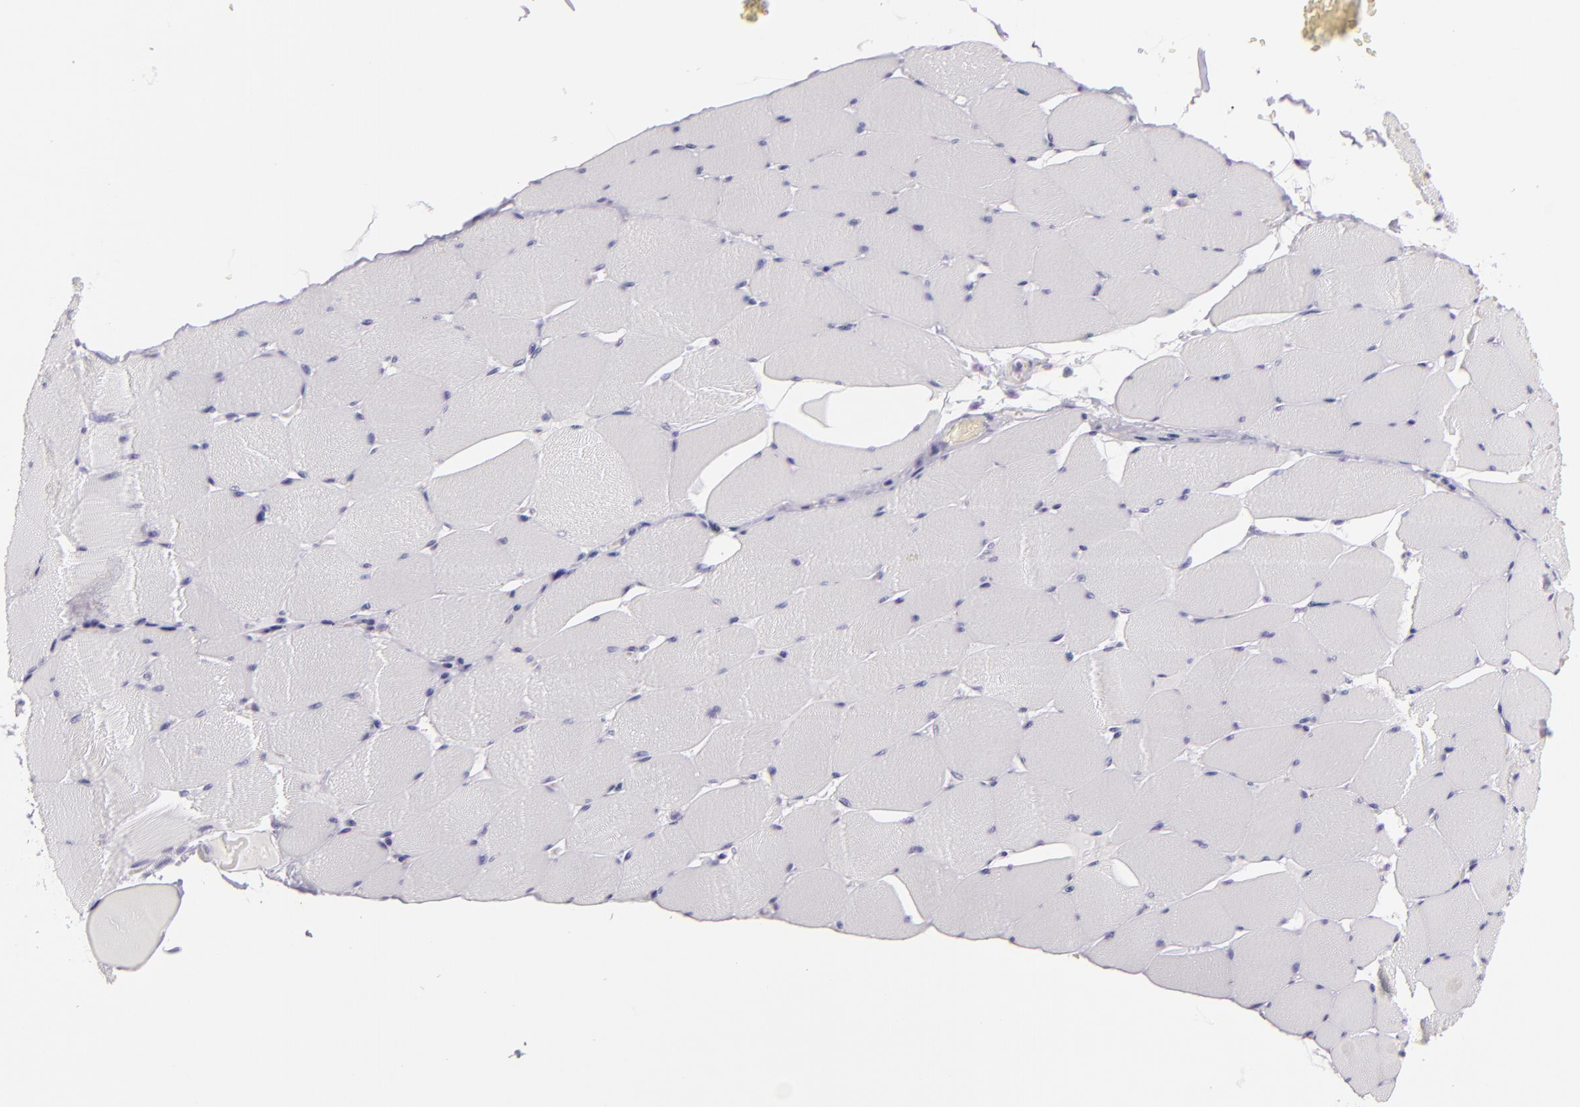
{"staining": {"intensity": "negative", "quantity": "none", "location": "none"}, "tissue": "skeletal muscle", "cell_type": "Myocytes", "image_type": "normal", "snomed": [{"axis": "morphology", "description": "Normal tissue, NOS"}, {"axis": "topography", "description": "Skeletal muscle"}], "caption": "Myocytes show no significant expression in normal skeletal muscle. (DAB immunohistochemistry (IHC) visualized using brightfield microscopy, high magnification).", "gene": "MUC6", "patient": {"sex": "male", "age": 62}}